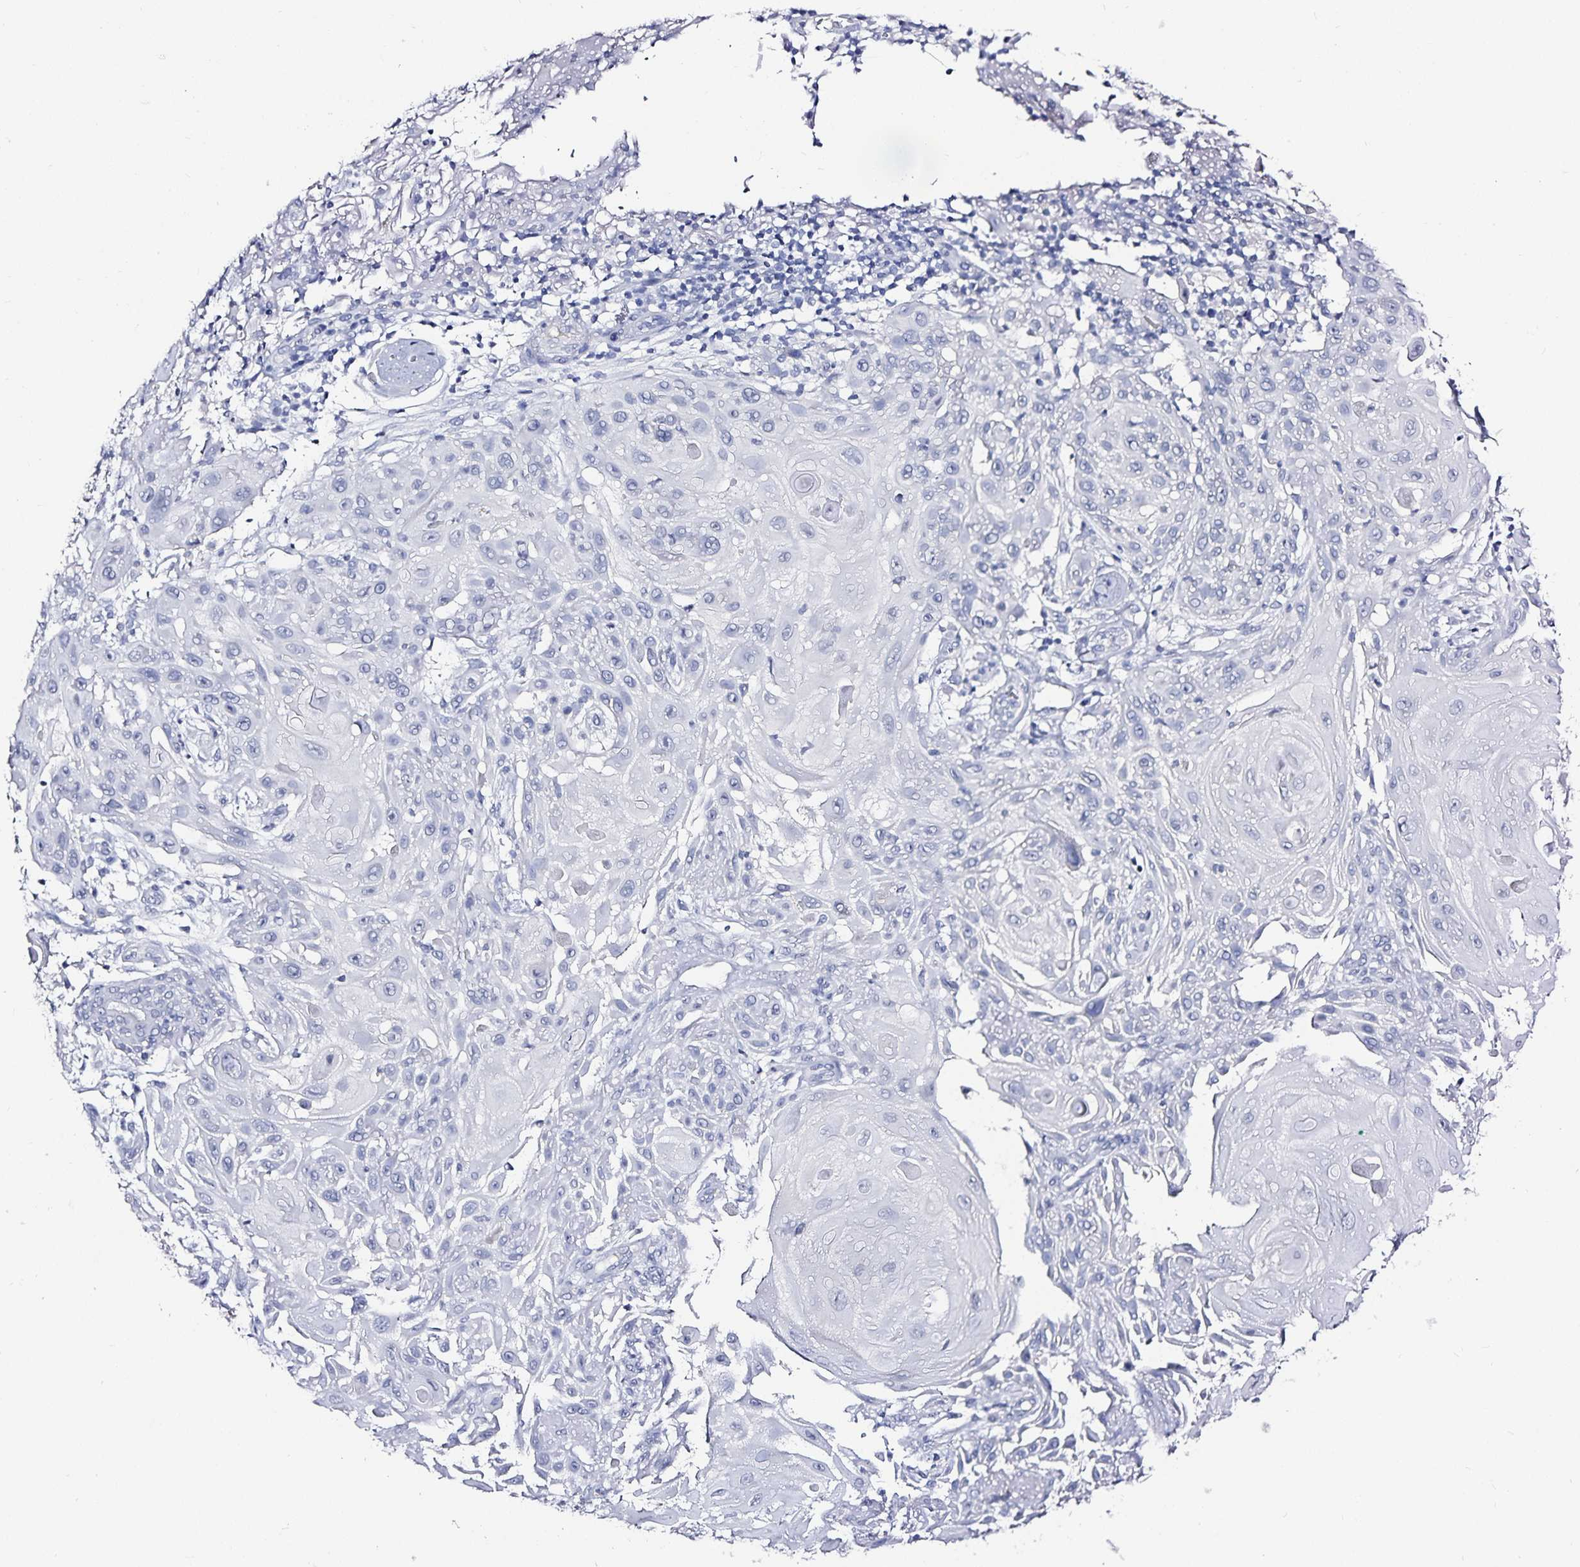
{"staining": {"intensity": "negative", "quantity": "none", "location": "none"}, "tissue": "skin cancer", "cell_type": "Tumor cells", "image_type": "cancer", "snomed": [{"axis": "morphology", "description": "Squamous cell carcinoma, NOS"}, {"axis": "topography", "description": "Skin"}], "caption": "Tumor cells are negative for brown protein staining in skin cancer.", "gene": "TTR", "patient": {"sex": "female", "age": 91}}